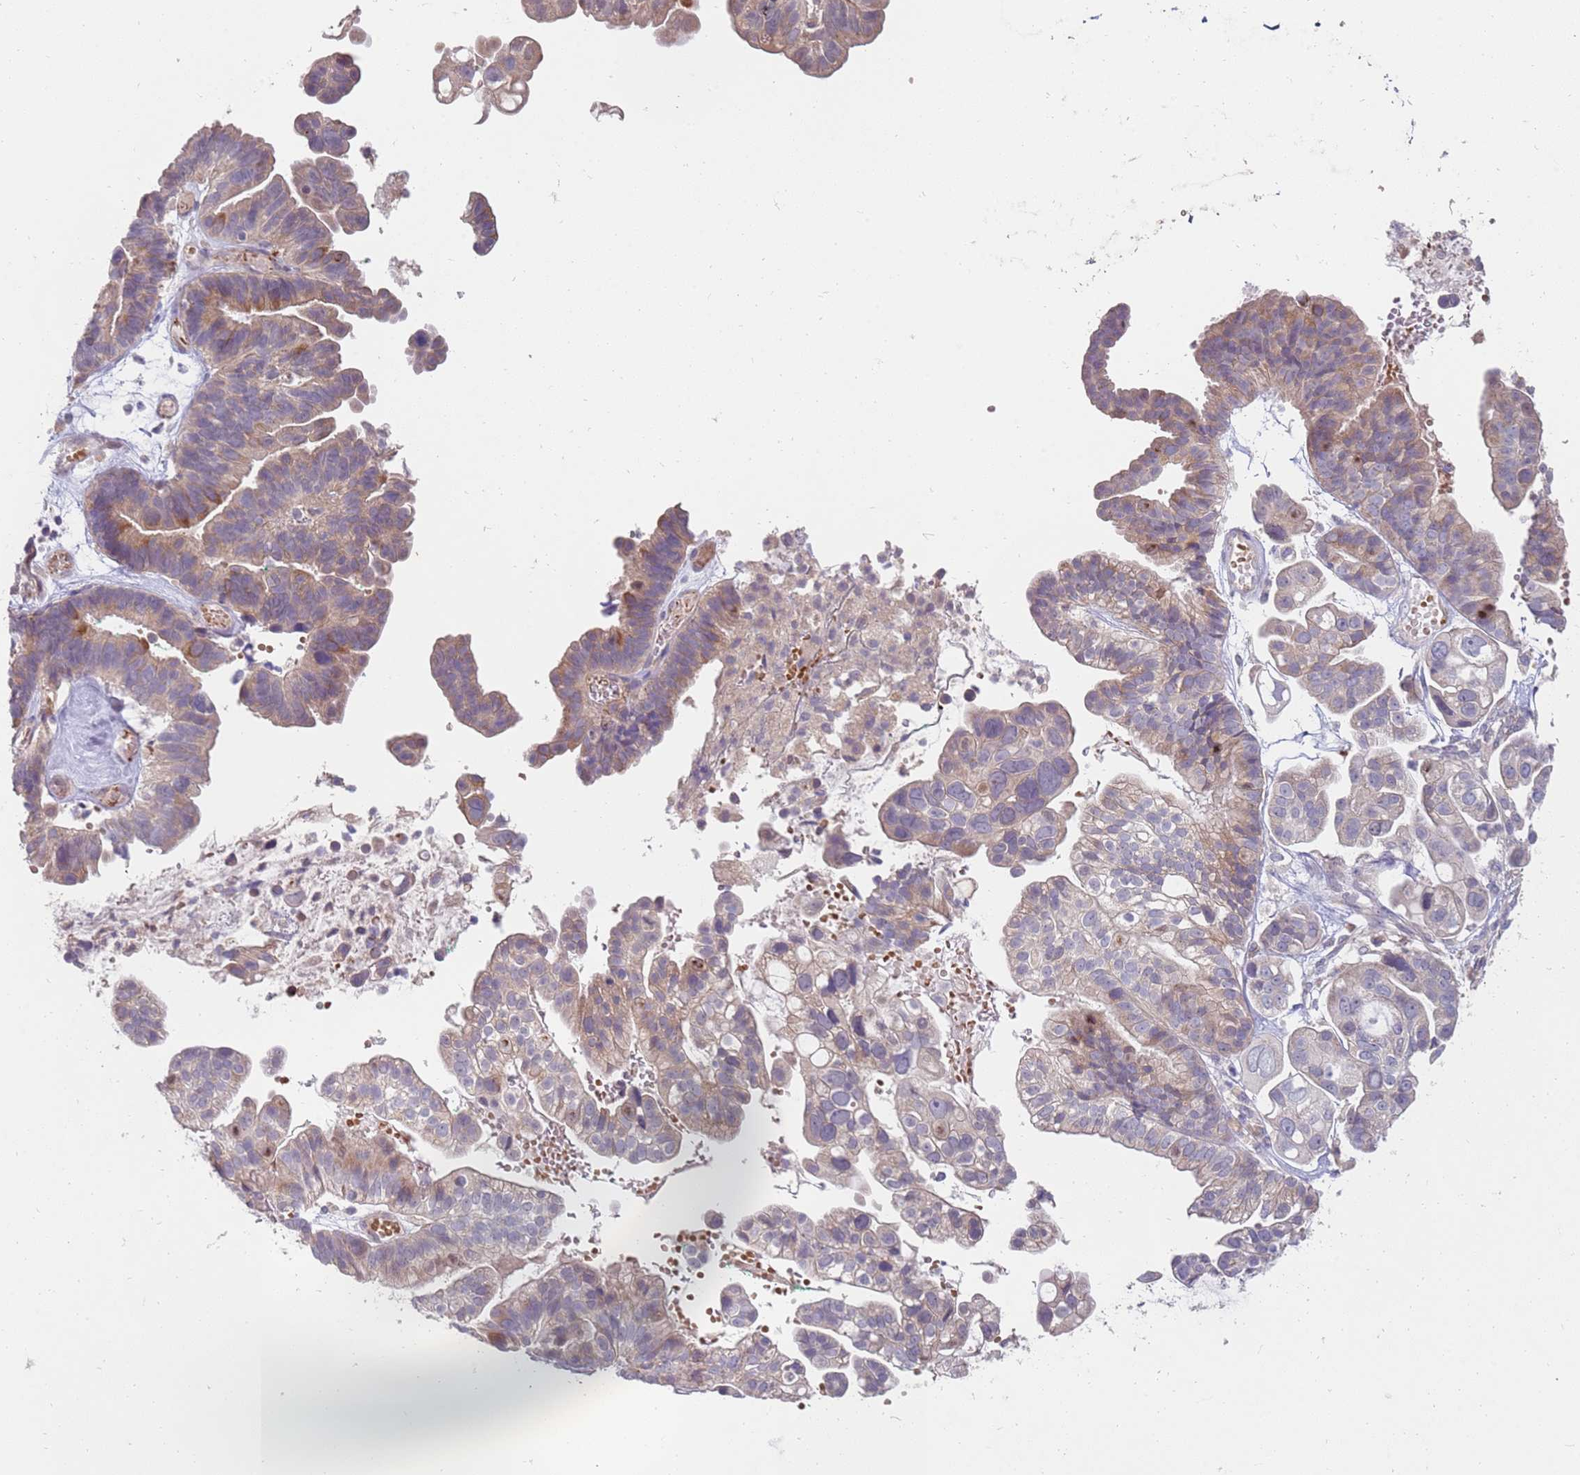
{"staining": {"intensity": "weak", "quantity": "<25%", "location": "cytoplasmic/membranous"}, "tissue": "ovarian cancer", "cell_type": "Tumor cells", "image_type": "cancer", "snomed": [{"axis": "morphology", "description": "Cystadenocarcinoma, serous, NOS"}, {"axis": "topography", "description": "Ovary"}], "caption": "The immunohistochemistry micrograph has no significant positivity in tumor cells of ovarian serous cystadenocarcinoma tissue. Brightfield microscopy of immunohistochemistry stained with DAB (brown) and hematoxylin (blue), captured at high magnification.", "gene": "NMUR2", "patient": {"sex": "female", "age": 56}}